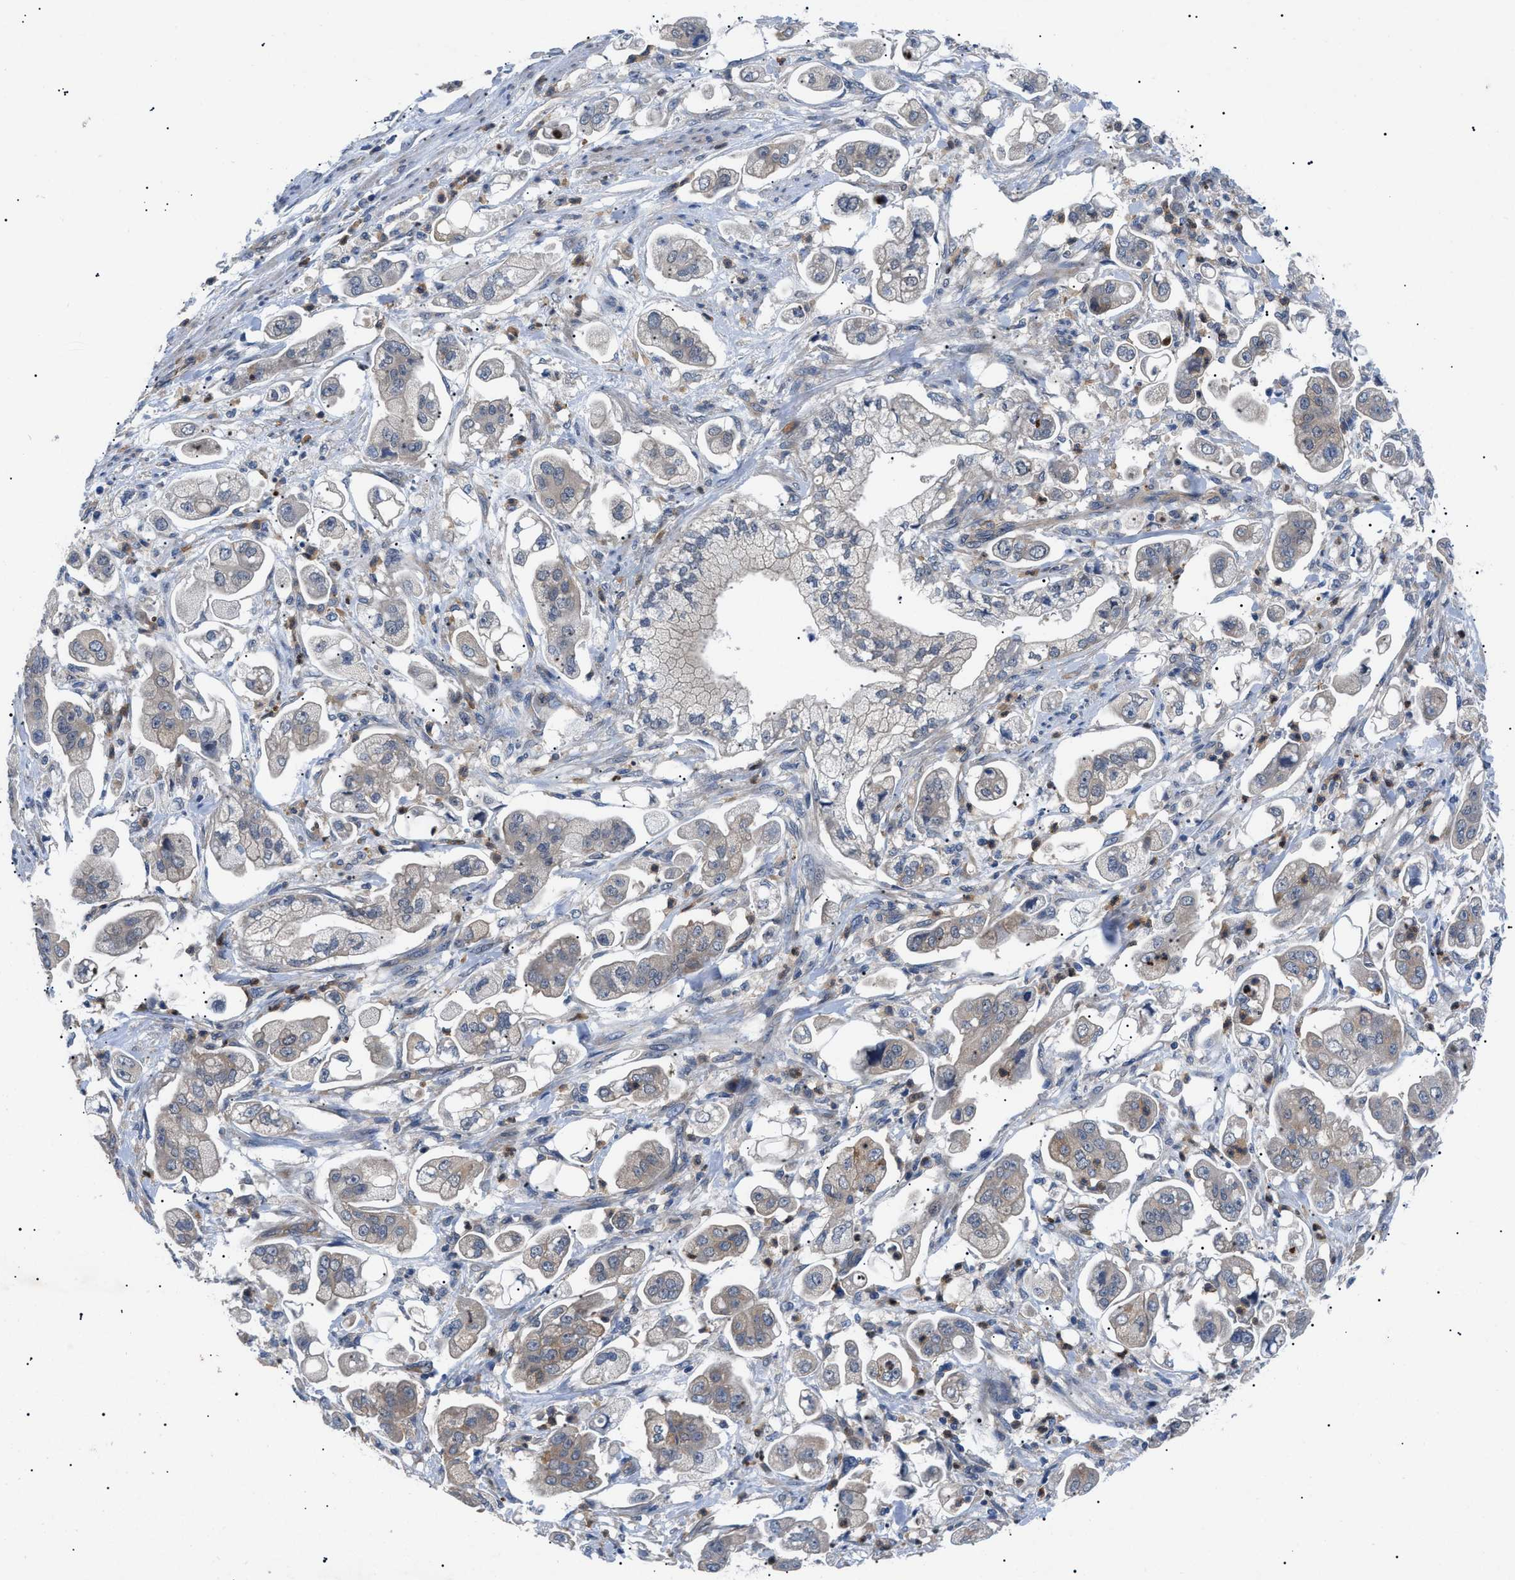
{"staining": {"intensity": "weak", "quantity": ">75%", "location": "cytoplasmic/membranous"}, "tissue": "stomach cancer", "cell_type": "Tumor cells", "image_type": "cancer", "snomed": [{"axis": "morphology", "description": "Adenocarcinoma, NOS"}, {"axis": "topography", "description": "Stomach"}], "caption": "This histopathology image shows IHC staining of human adenocarcinoma (stomach), with low weak cytoplasmic/membranous expression in about >75% of tumor cells.", "gene": "RIPK1", "patient": {"sex": "male", "age": 62}}